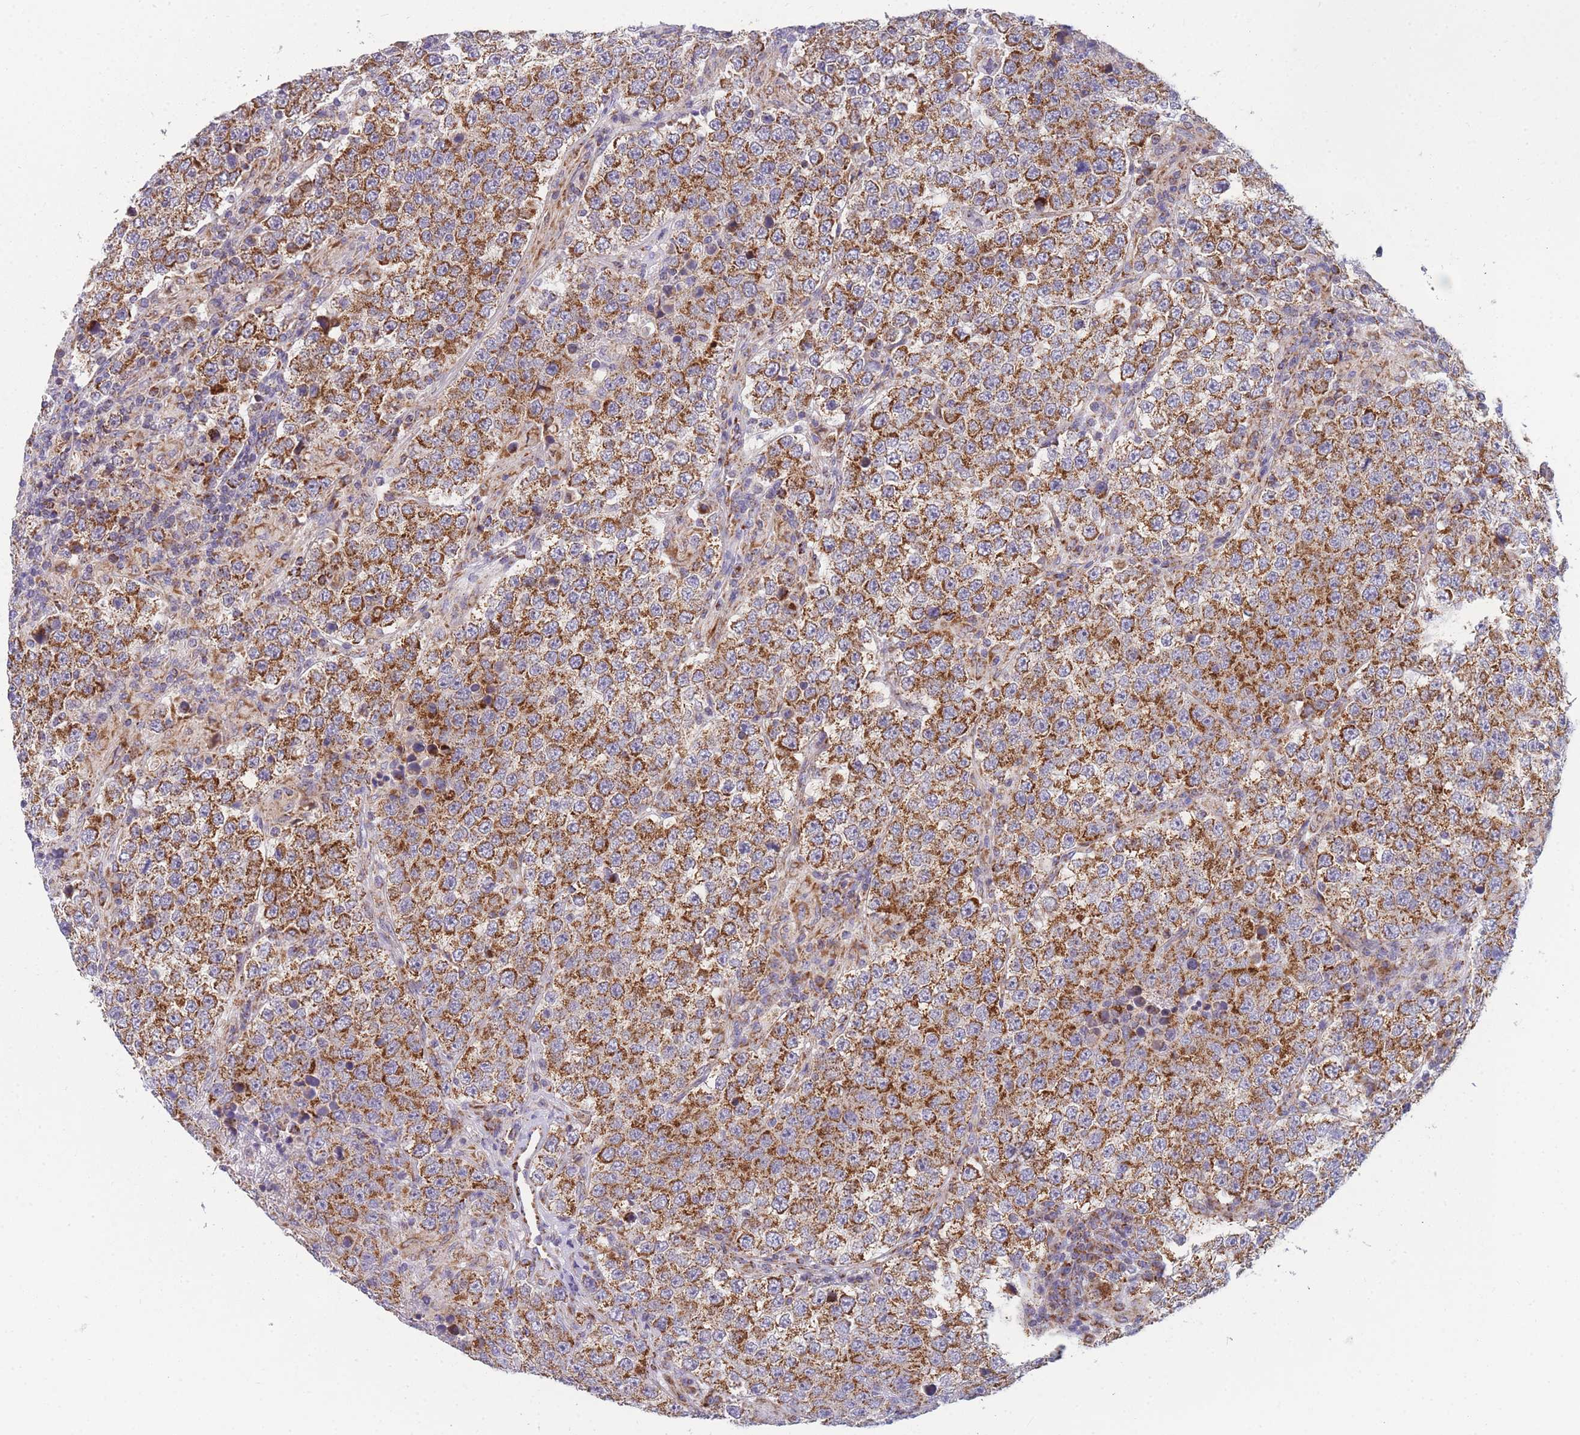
{"staining": {"intensity": "strong", "quantity": ">75%", "location": "cytoplasmic/membranous"}, "tissue": "testis cancer", "cell_type": "Tumor cells", "image_type": "cancer", "snomed": [{"axis": "morphology", "description": "Normal tissue, NOS"}, {"axis": "morphology", "description": "Urothelial carcinoma, High grade"}, {"axis": "morphology", "description": "Seminoma, NOS"}, {"axis": "morphology", "description": "Carcinoma, Embryonal, NOS"}, {"axis": "topography", "description": "Urinary bladder"}, {"axis": "topography", "description": "Testis"}], "caption": "Protein staining demonstrates strong cytoplasmic/membranous positivity in about >75% of tumor cells in testis cancer (seminoma).", "gene": "MRPS11", "patient": {"sex": "male", "age": 41}}